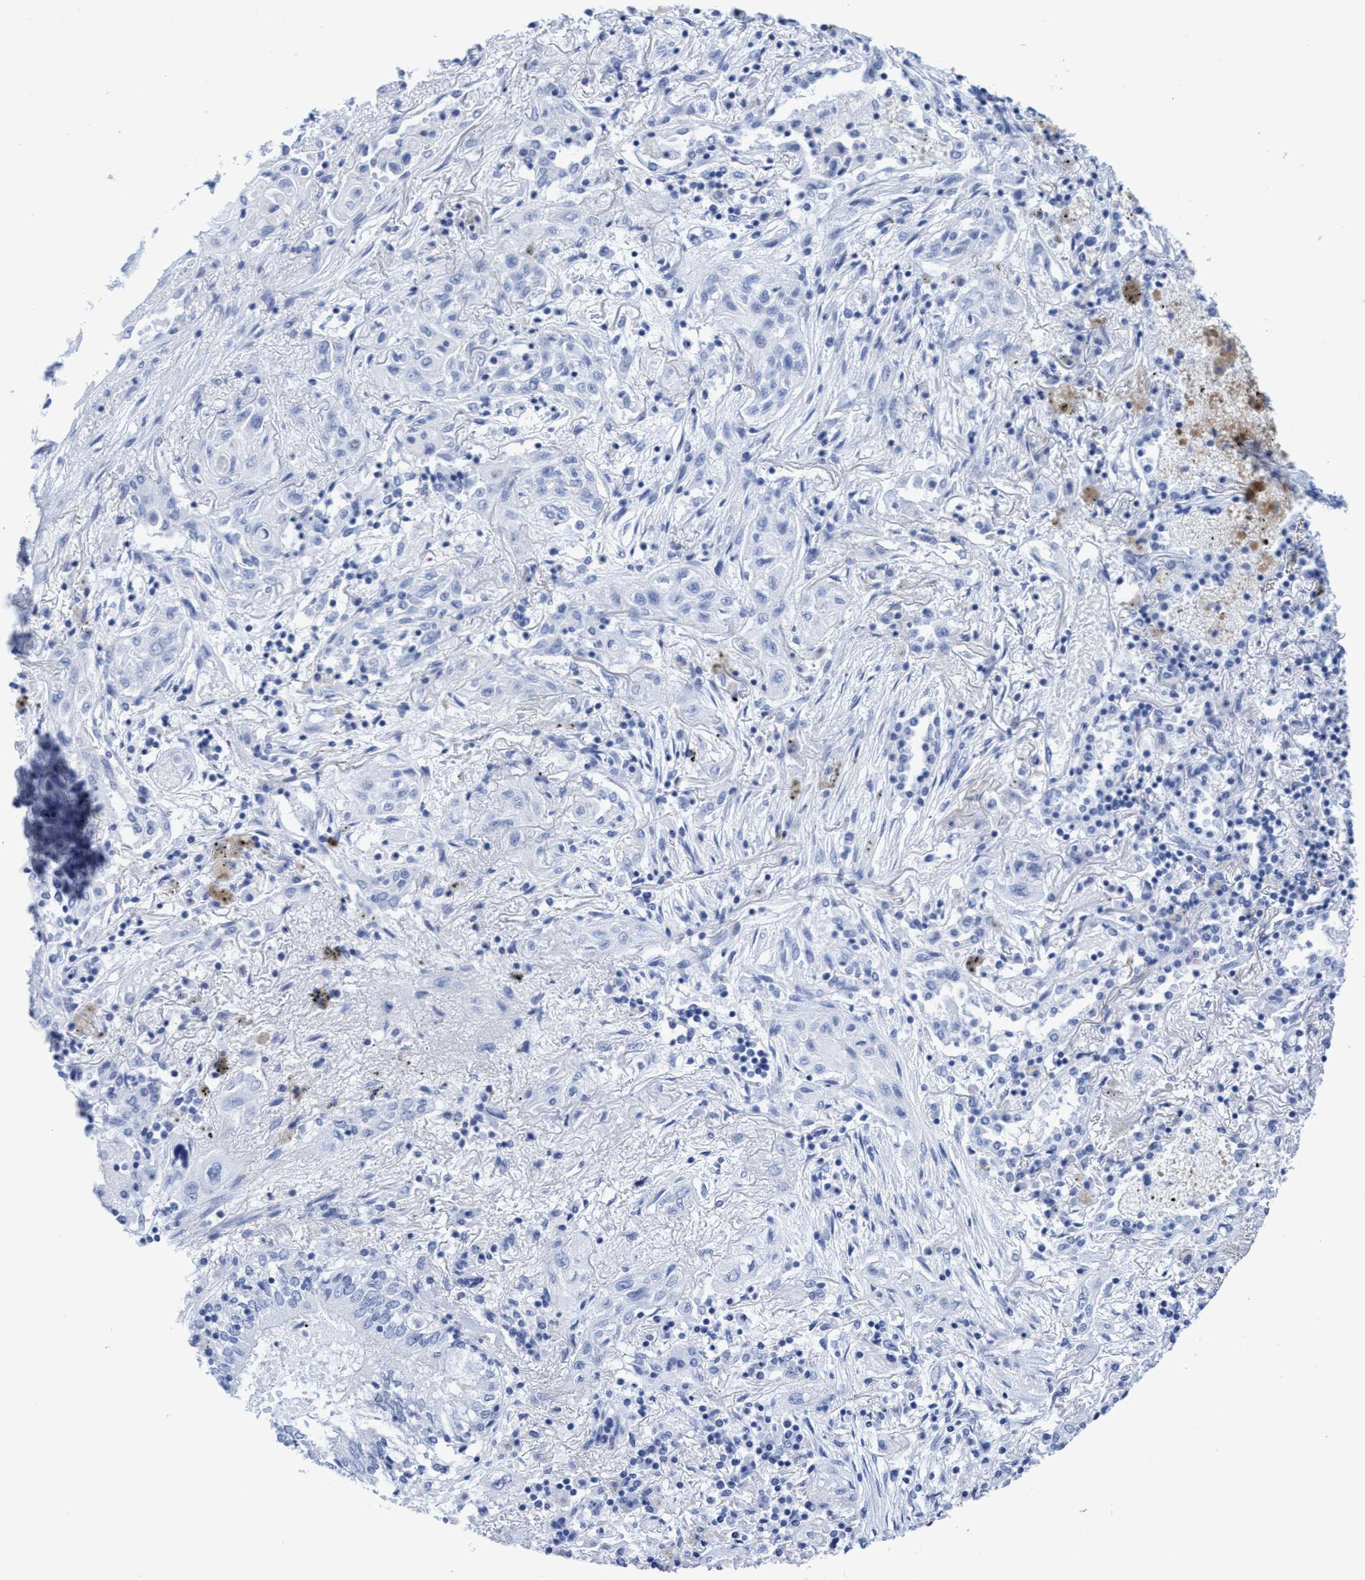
{"staining": {"intensity": "negative", "quantity": "none", "location": "none"}, "tissue": "lung cancer", "cell_type": "Tumor cells", "image_type": "cancer", "snomed": [{"axis": "morphology", "description": "Squamous cell carcinoma, NOS"}, {"axis": "topography", "description": "Lung"}], "caption": "IHC micrograph of neoplastic tissue: human squamous cell carcinoma (lung) stained with DAB (3,3'-diaminobenzidine) exhibits no significant protein positivity in tumor cells. Brightfield microscopy of immunohistochemistry (IHC) stained with DAB (3,3'-diaminobenzidine) (brown) and hematoxylin (blue), captured at high magnification.", "gene": "INSL6", "patient": {"sex": "female", "age": 47}}